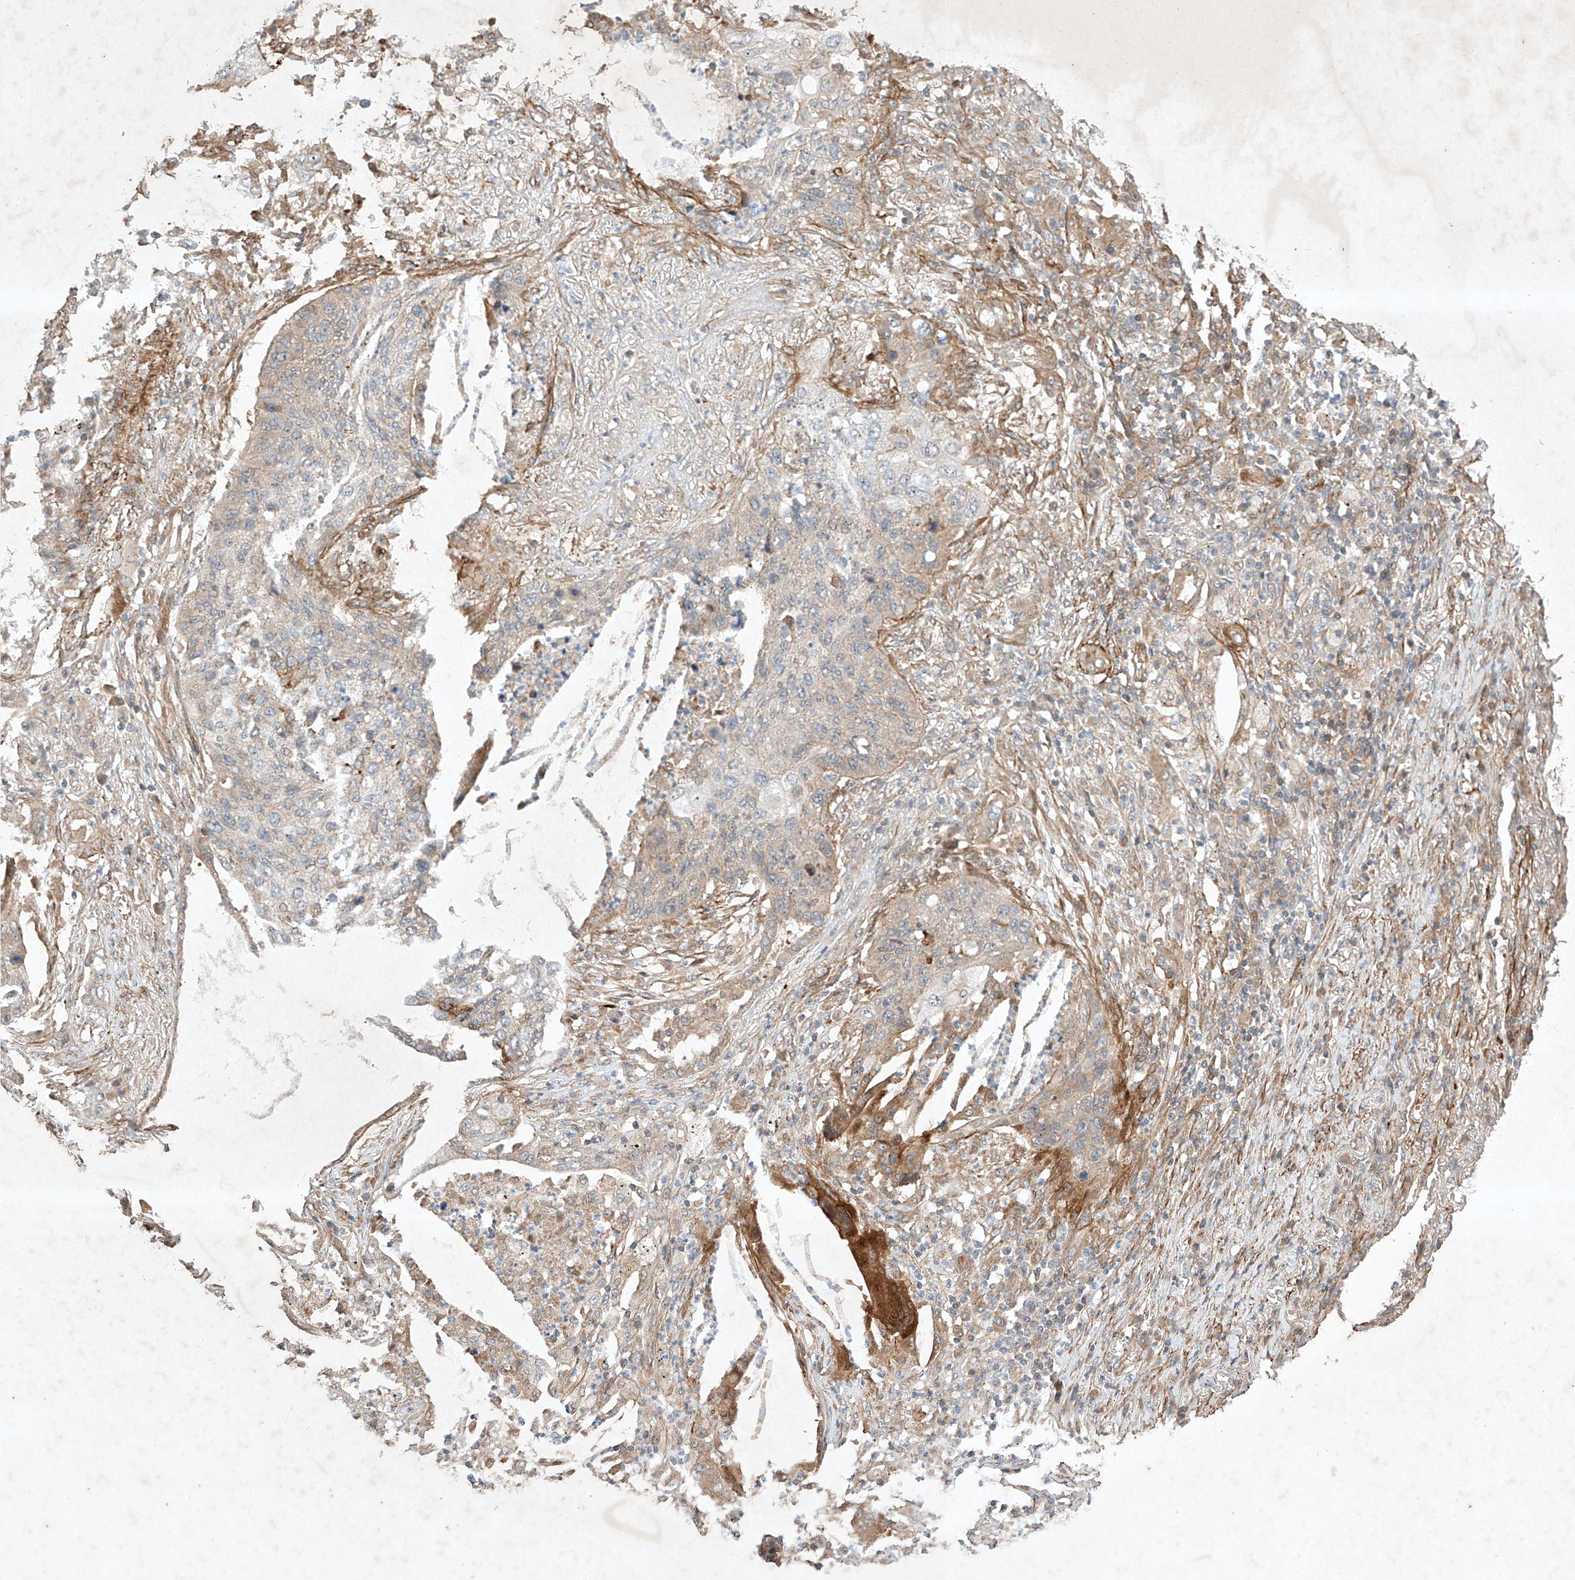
{"staining": {"intensity": "negative", "quantity": "none", "location": "none"}, "tissue": "lung cancer", "cell_type": "Tumor cells", "image_type": "cancer", "snomed": [{"axis": "morphology", "description": "Squamous cell carcinoma, NOS"}, {"axis": "topography", "description": "Lung"}], "caption": "IHC image of human squamous cell carcinoma (lung) stained for a protein (brown), which exhibits no positivity in tumor cells.", "gene": "ARHGAP33", "patient": {"sex": "female", "age": 63}}